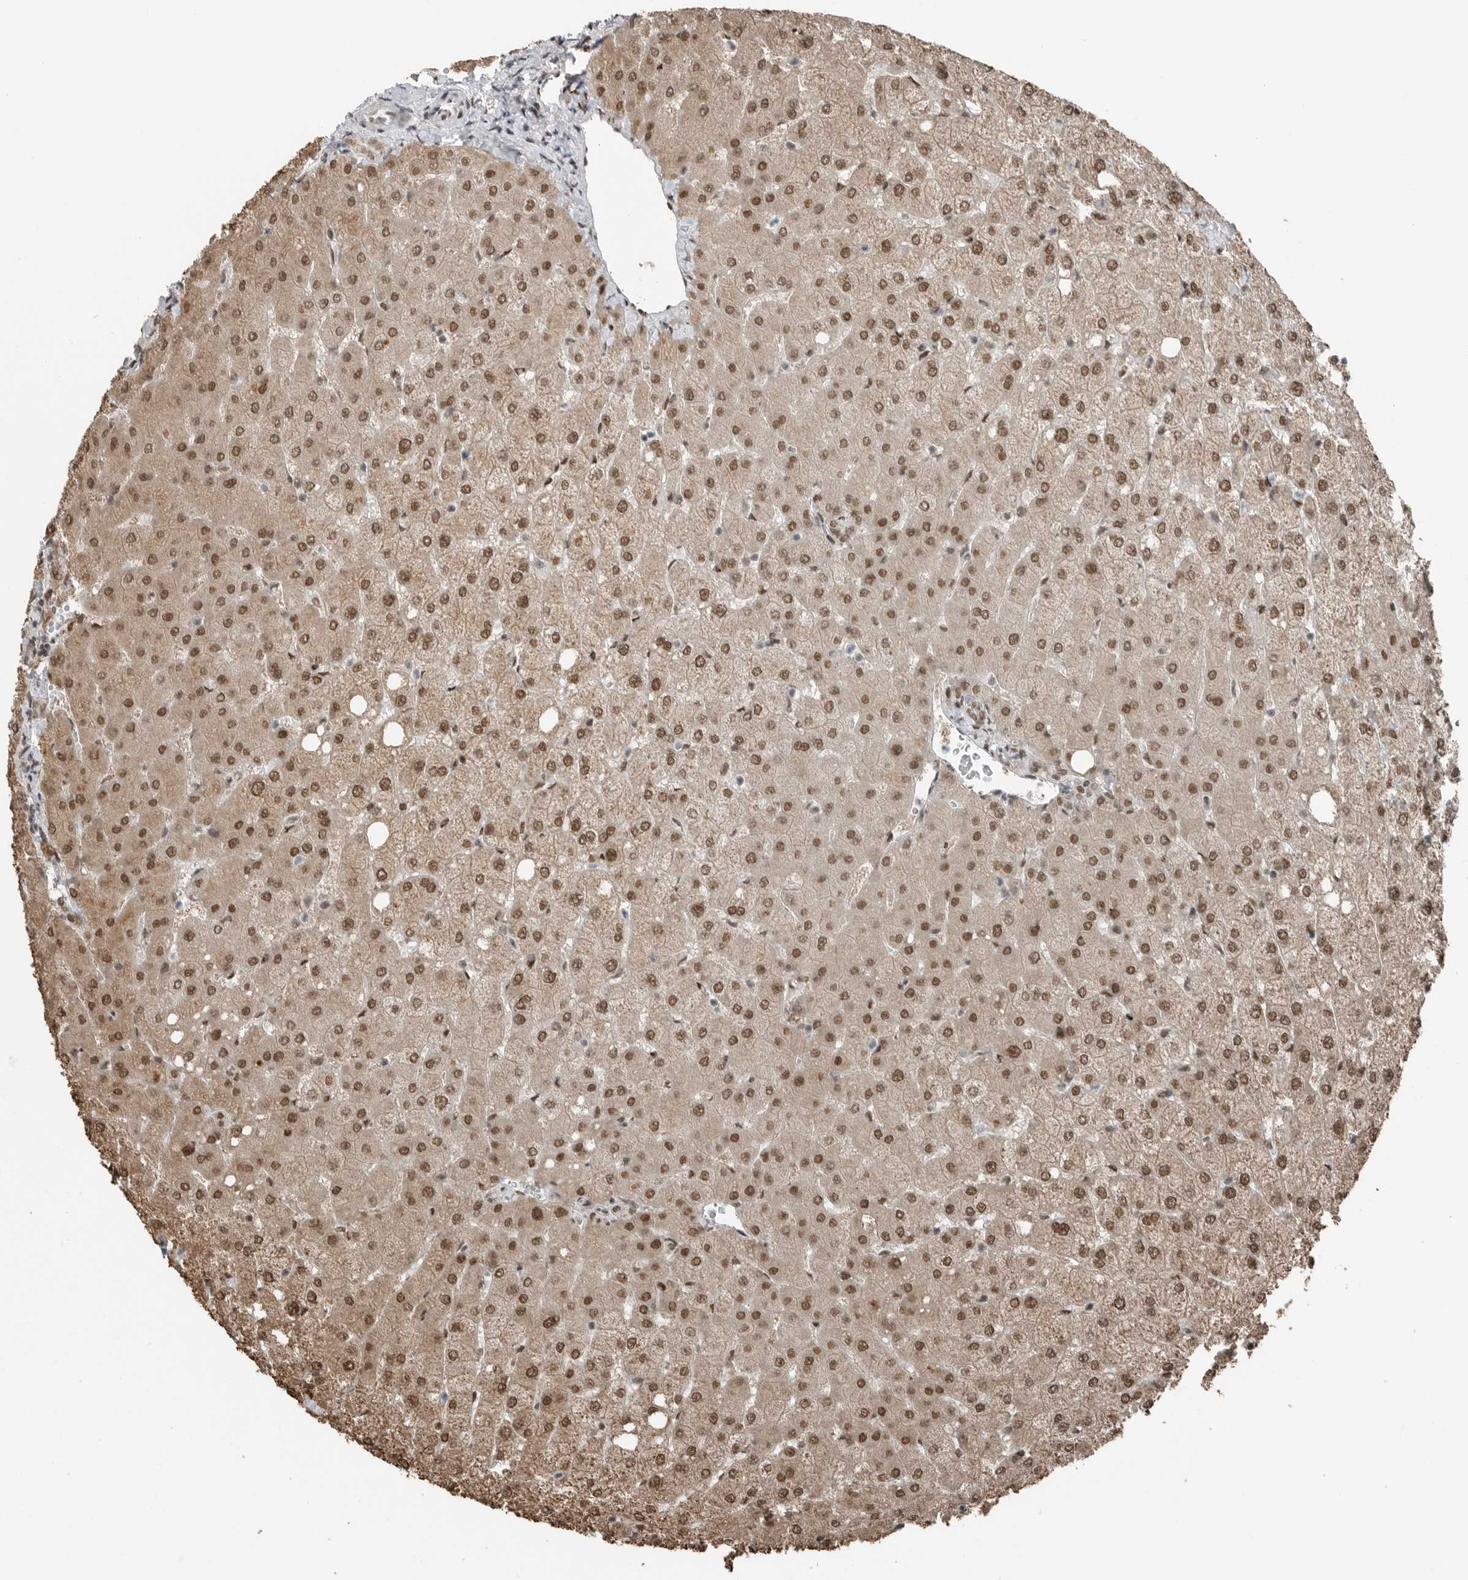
{"staining": {"intensity": "moderate", "quantity": ">75%", "location": "nuclear"}, "tissue": "liver", "cell_type": "Cholangiocytes", "image_type": "normal", "snomed": [{"axis": "morphology", "description": "Normal tissue, NOS"}, {"axis": "topography", "description": "Liver"}], "caption": "Brown immunohistochemical staining in normal human liver demonstrates moderate nuclear staining in approximately >75% of cholangiocytes. The protein is shown in brown color, while the nuclei are stained blue.", "gene": "BLZF1", "patient": {"sex": "female", "age": 54}}